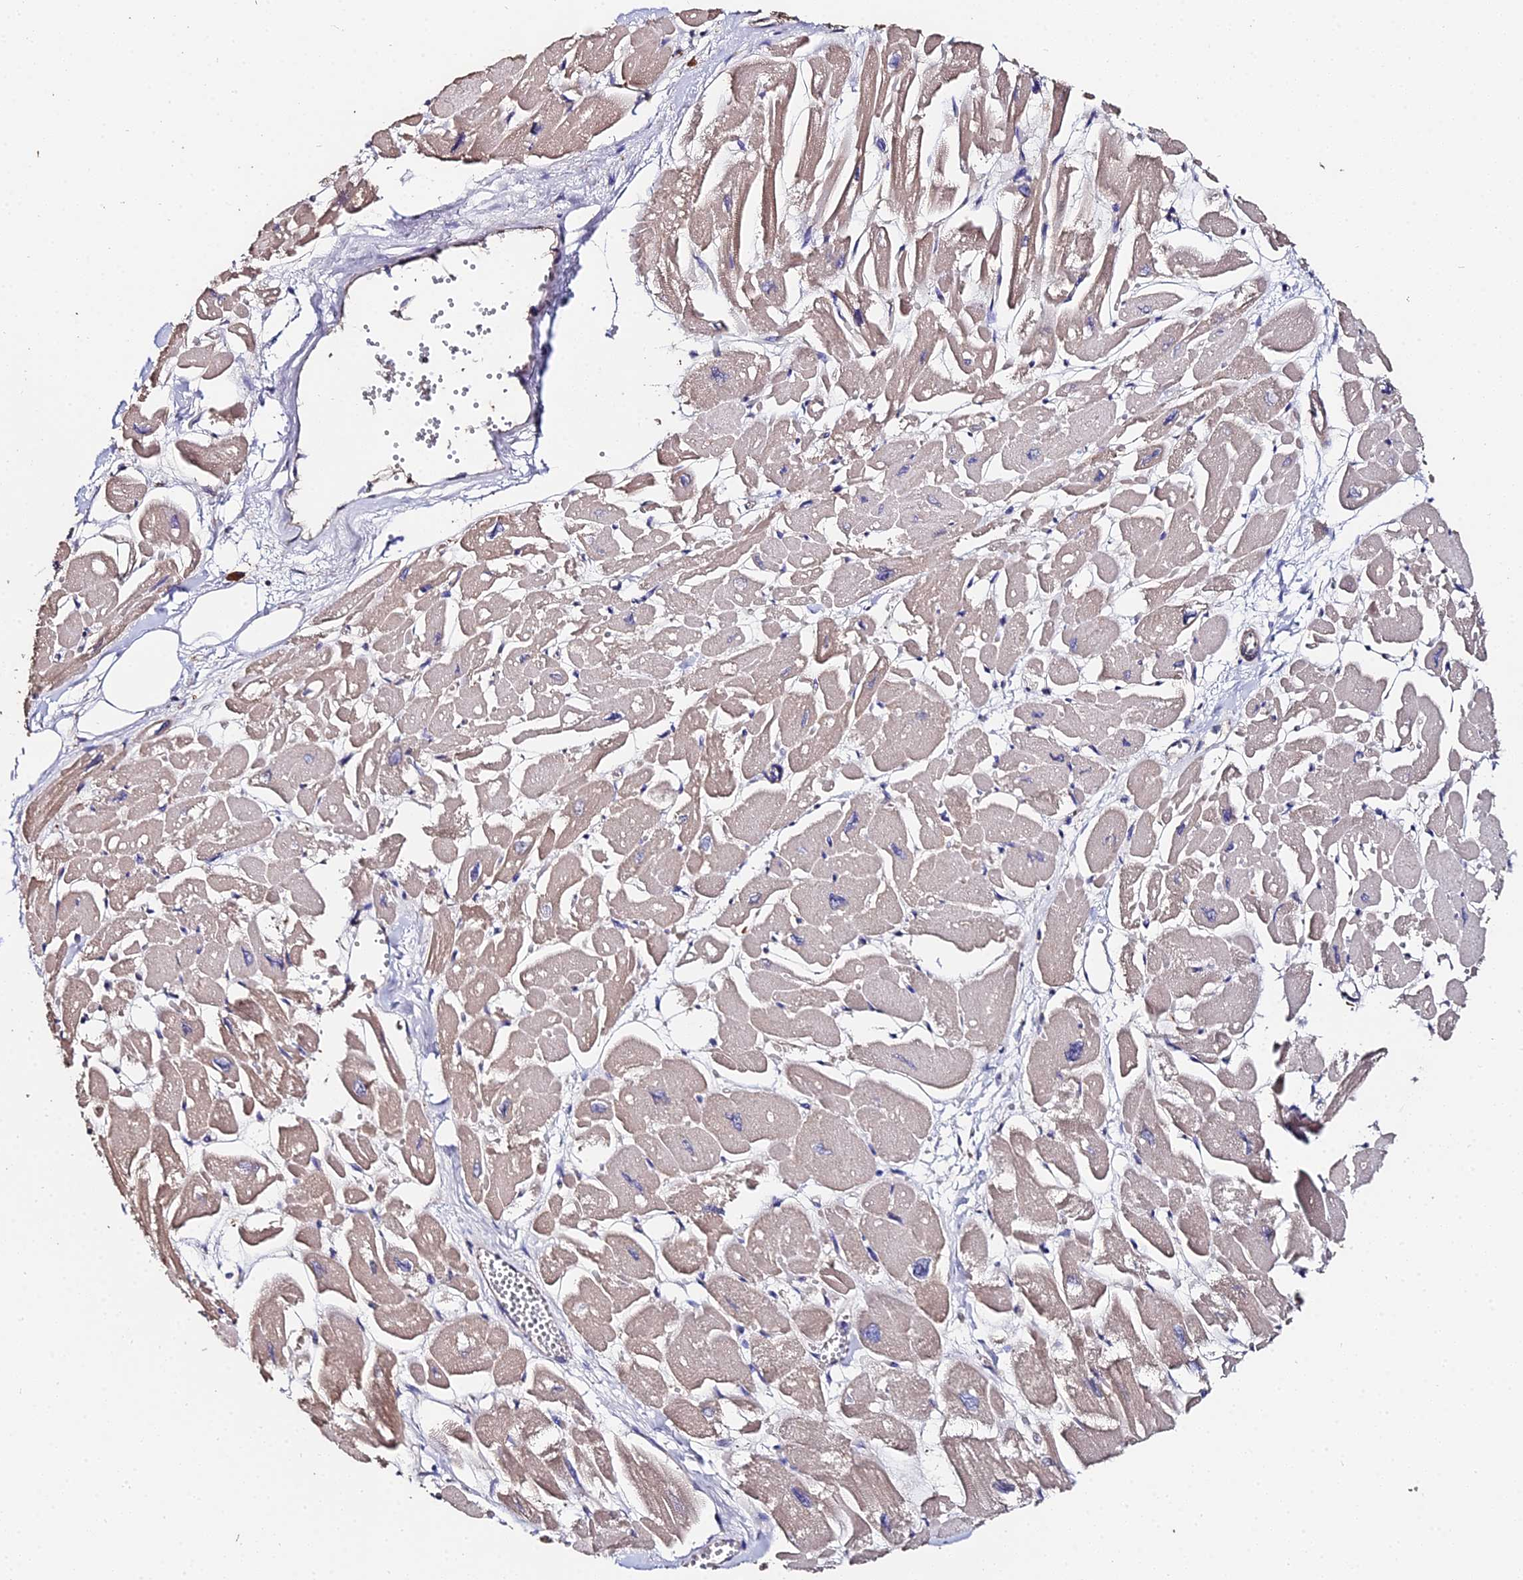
{"staining": {"intensity": "weak", "quantity": "<25%", "location": "cytoplasmic/membranous"}, "tissue": "heart muscle", "cell_type": "Cardiomyocytes", "image_type": "normal", "snomed": [{"axis": "morphology", "description": "Normal tissue, NOS"}, {"axis": "topography", "description": "Heart"}], "caption": "The image exhibits no significant positivity in cardiomyocytes of heart muscle.", "gene": "LSM5", "patient": {"sex": "male", "age": 54}}